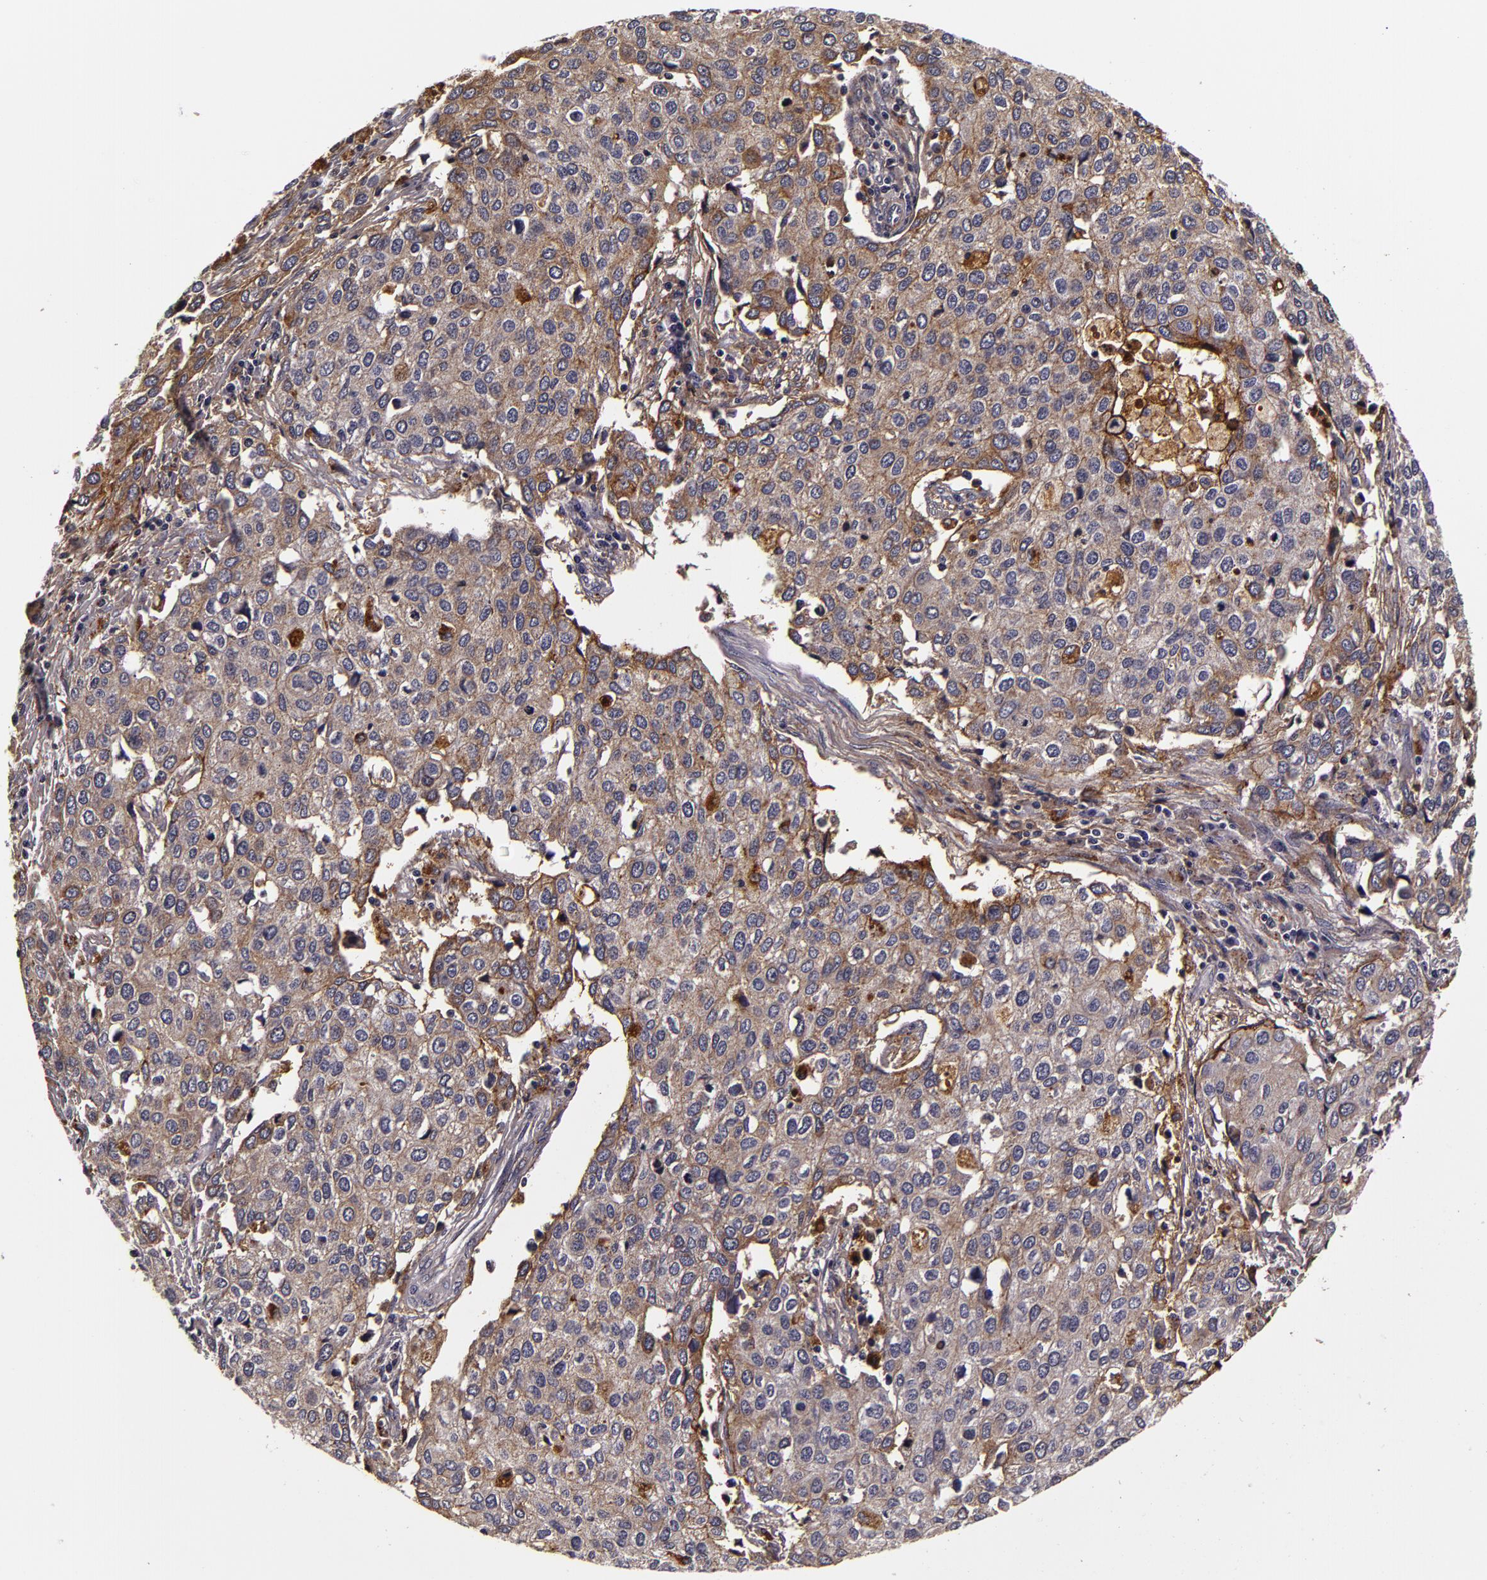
{"staining": {"intensity": "negative", "quantity": "none", "location": "none"}, "tissue": "cervical cancer", "cell_type": "Tumor cells", "image_type": "cancer", "snomed": [{"axis": "morphology", "description": "Squamous cell carcinoma, NOS"}, {"axis": "topography", "description": "Cervix"}], "caption": "An image of human cervical cancer (squamous cell carcinoma) is negative for staining in tumor cells.", "gene": "LGALS3BP", "patient": {"sex": "female", "age": 54}}